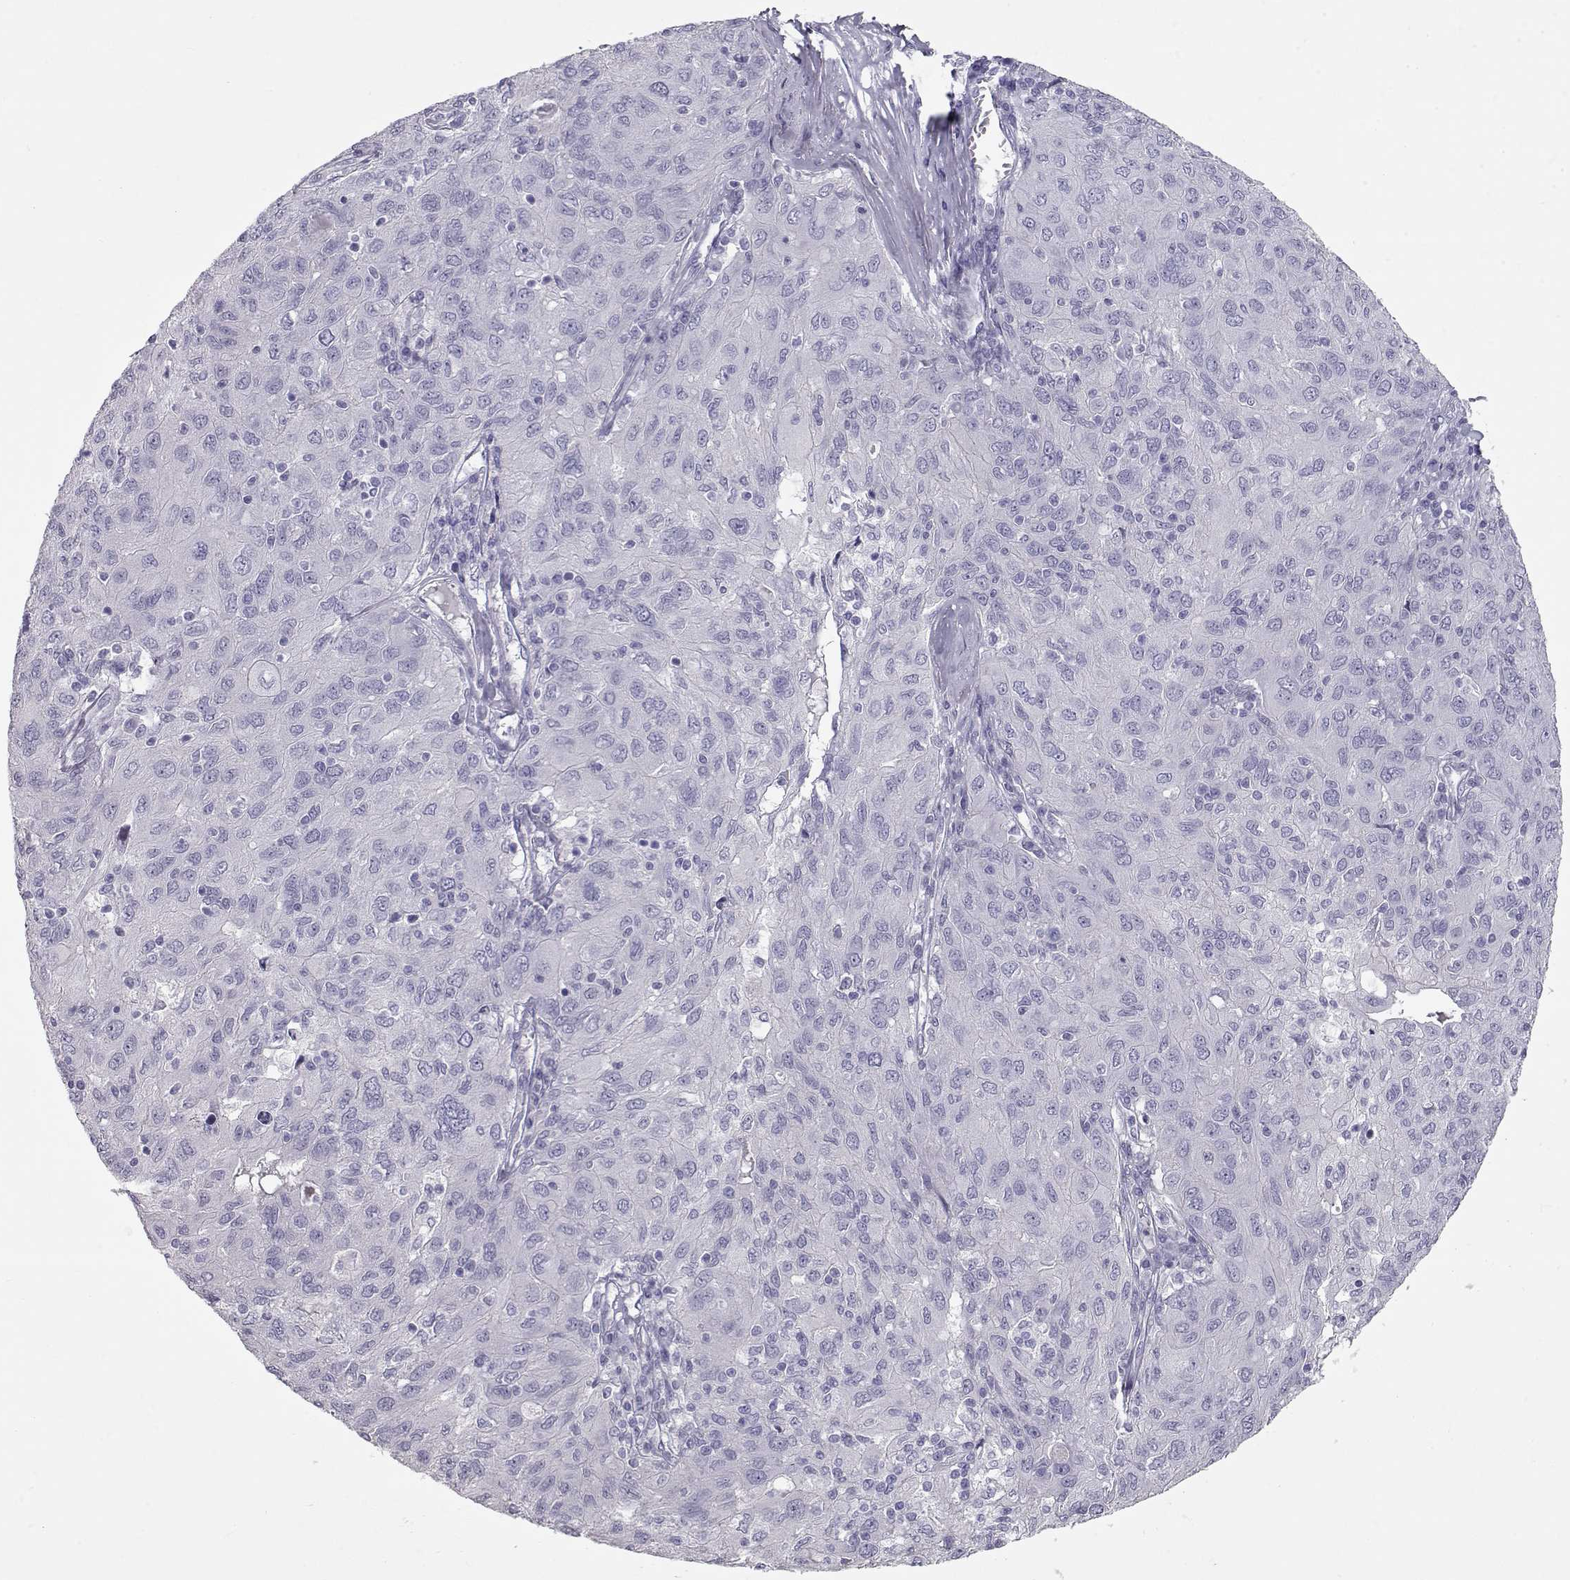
{"staining": {"intensity": "negative", "quantity": "none", "location": "none"}, "tissue": "ovarian cancer", "cell_type": "Tumor cells", "image_type": "cancer", "snomed": [{"axis": "morphology", "description": "Carcinoma, endometroid"}, {"axis": "topography", "description": "Ovary"}], "caption": "This image is of endometroid carcinoma (ovarian) stained with IHC to label a protein in brown with the nuclei are counter-stained blue. There is no expression in tumor cells.", "gene": "SLITRK3", "patient": {"sex": "female", "age": 50}}